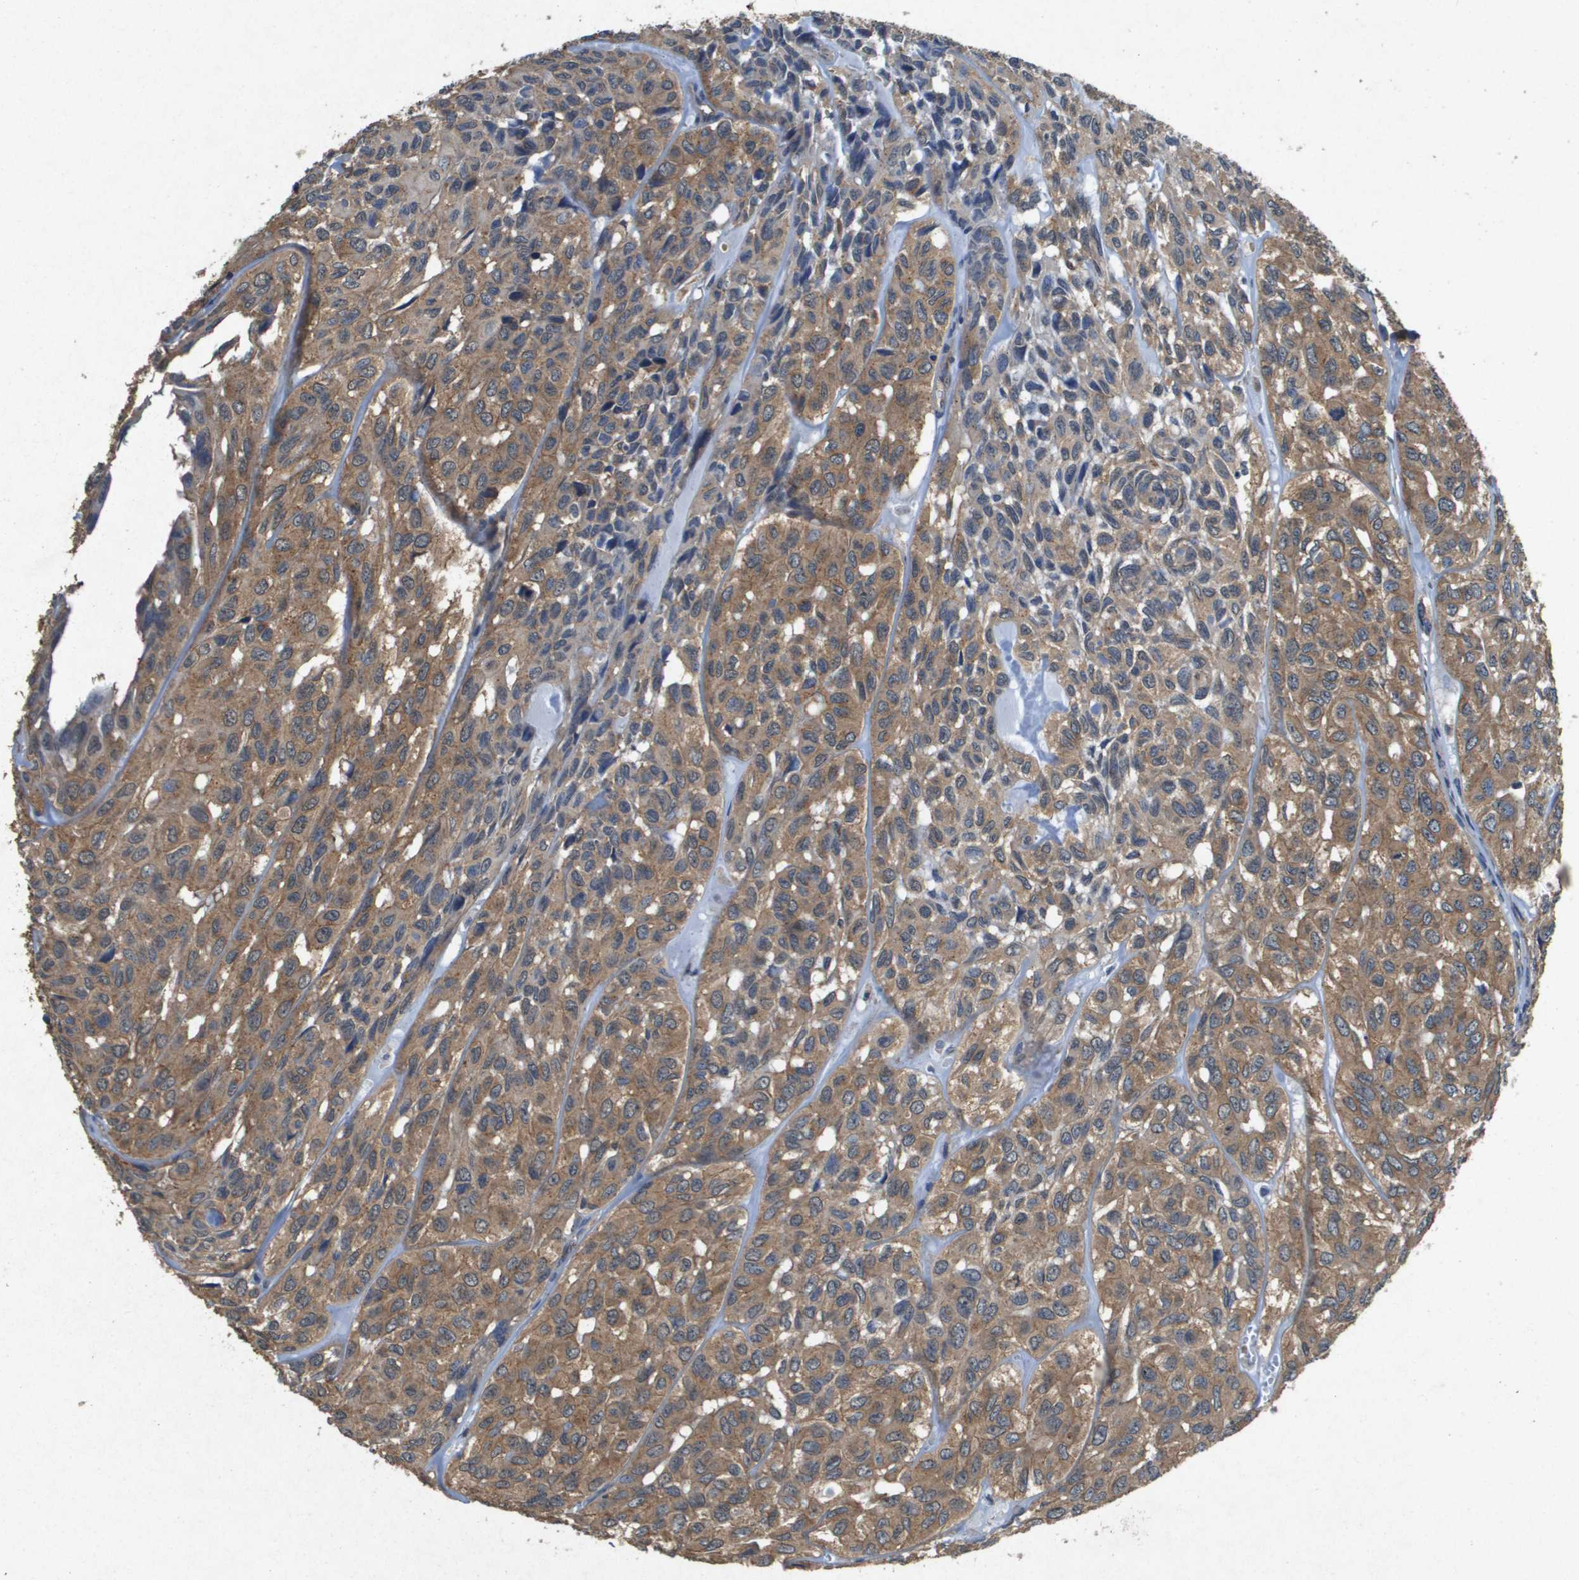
{"staining": {"intensity": "moderate", "quantity": ">75%", "location": "cytoplasmic/membranous"}, "tissue": "head and neck cancer", "cell_type": "Tumor cells", "image_type": "cancer", "snomed": [{"axis": "morphology", "description": "Adenocarcinoma, NOS"}, {"axis": "topography", "description": "Salivary gland, NOS"}, {"axis": "topography", "description": "Head-Neck"}], "caption": "A high-resolution micrograph shows IHC staining of head and neck cancer, which displays moderate cytoplasmic/membranous staining in approximately >75% of tumor cells.", "gene": "PTPRT", "patient": {"sex": "female", "age": 76}}